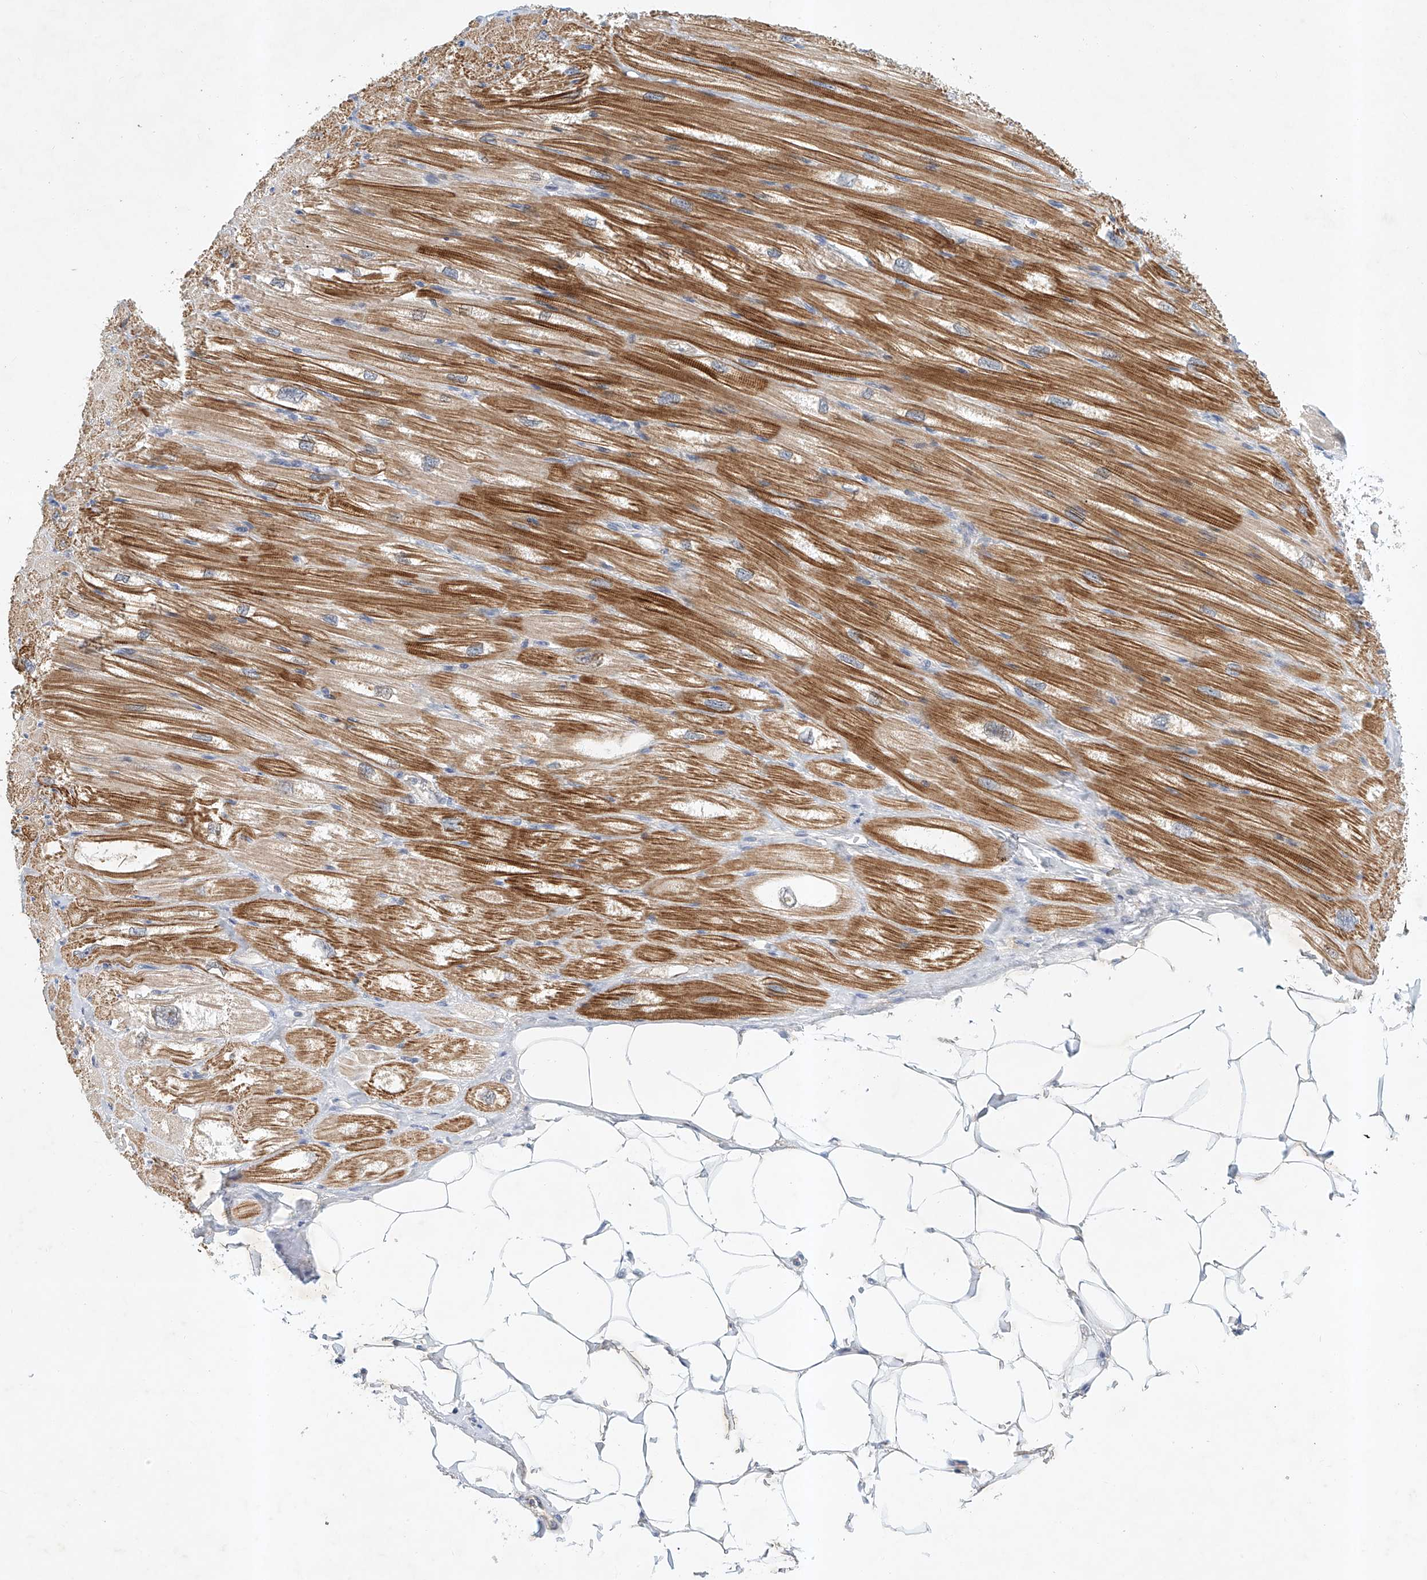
{"staining": {"intensity": "moderate", "quantity": "25%-75%", "location": "cytoplasmic/membranous"}, "tissue": "heart muscle", "cell_type": "Cardiomyocytes", "image_type": "normal", "snomed": [{"axis": "morphology", "description": "Normal tissue, NOS"}, {"axis": "topography", "description": "Heart"}], "caption": "High-power microscopy captured an immunohistochemistry photomicrograph of benign heart muscle, revealing moderate cytoplasmic/membranous positivity in about 25%-75% of cardiomyocytes.", "gene": "CARMIL1", "patient": {"sex": "male", "age": 50}}